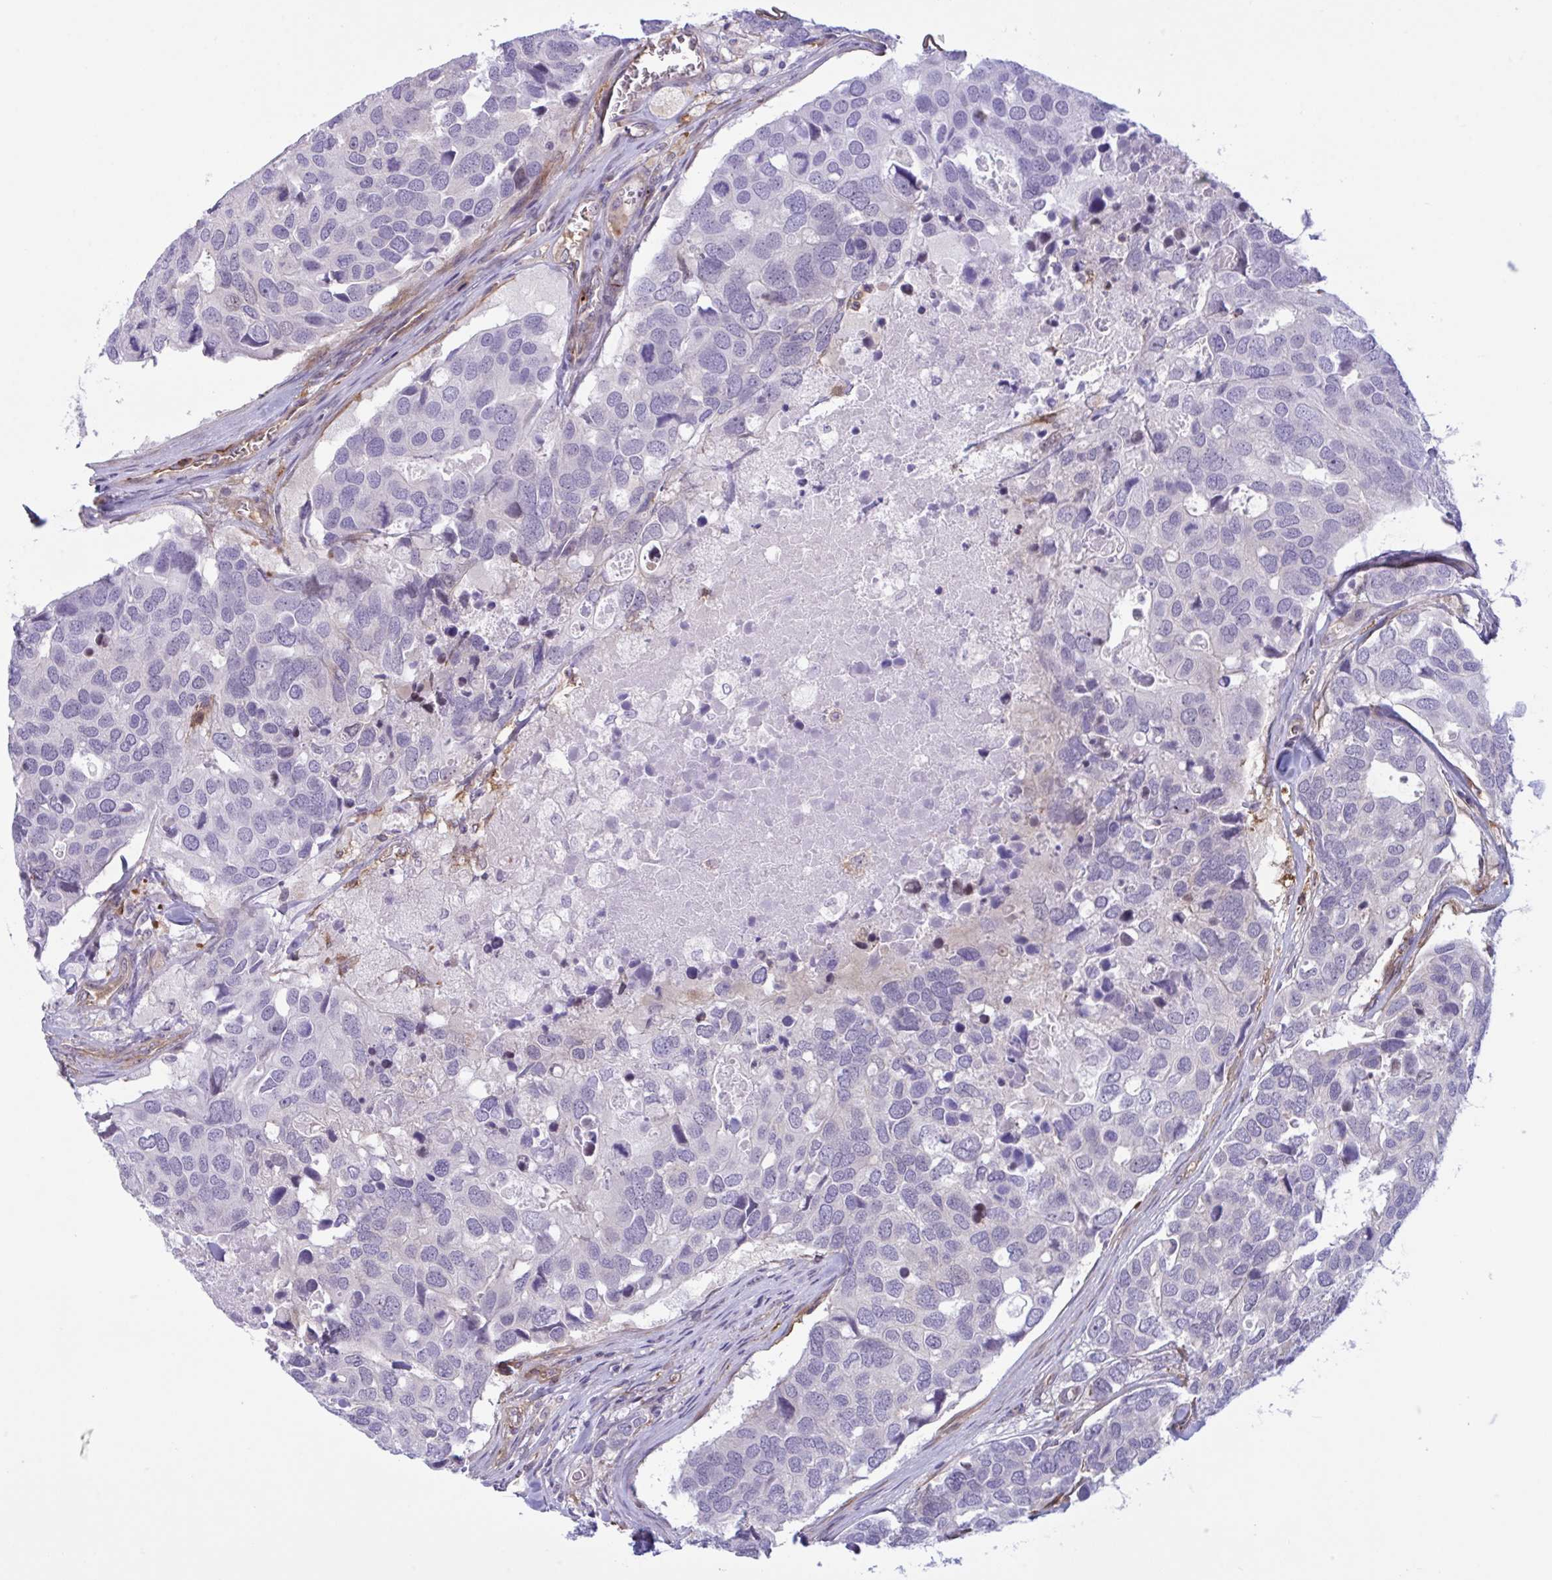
{"staining": {"intensity": "negative", "quantity": "none", "location": "none"}, "tissue": "breast cancer", "cell_type": "Tumor cells", "image_type": "cancer", "snomed": [{"axis": "morphology", "description": "Duct carcinoma"}, {"axis": "topography", "description": "Breast"}], "caption": "Breast cancer was stained to show a protein in brown. There is no significant expression in tumor cells.", "gene": "PRRT4", "patient": {"sex": "female", "age": 83}}